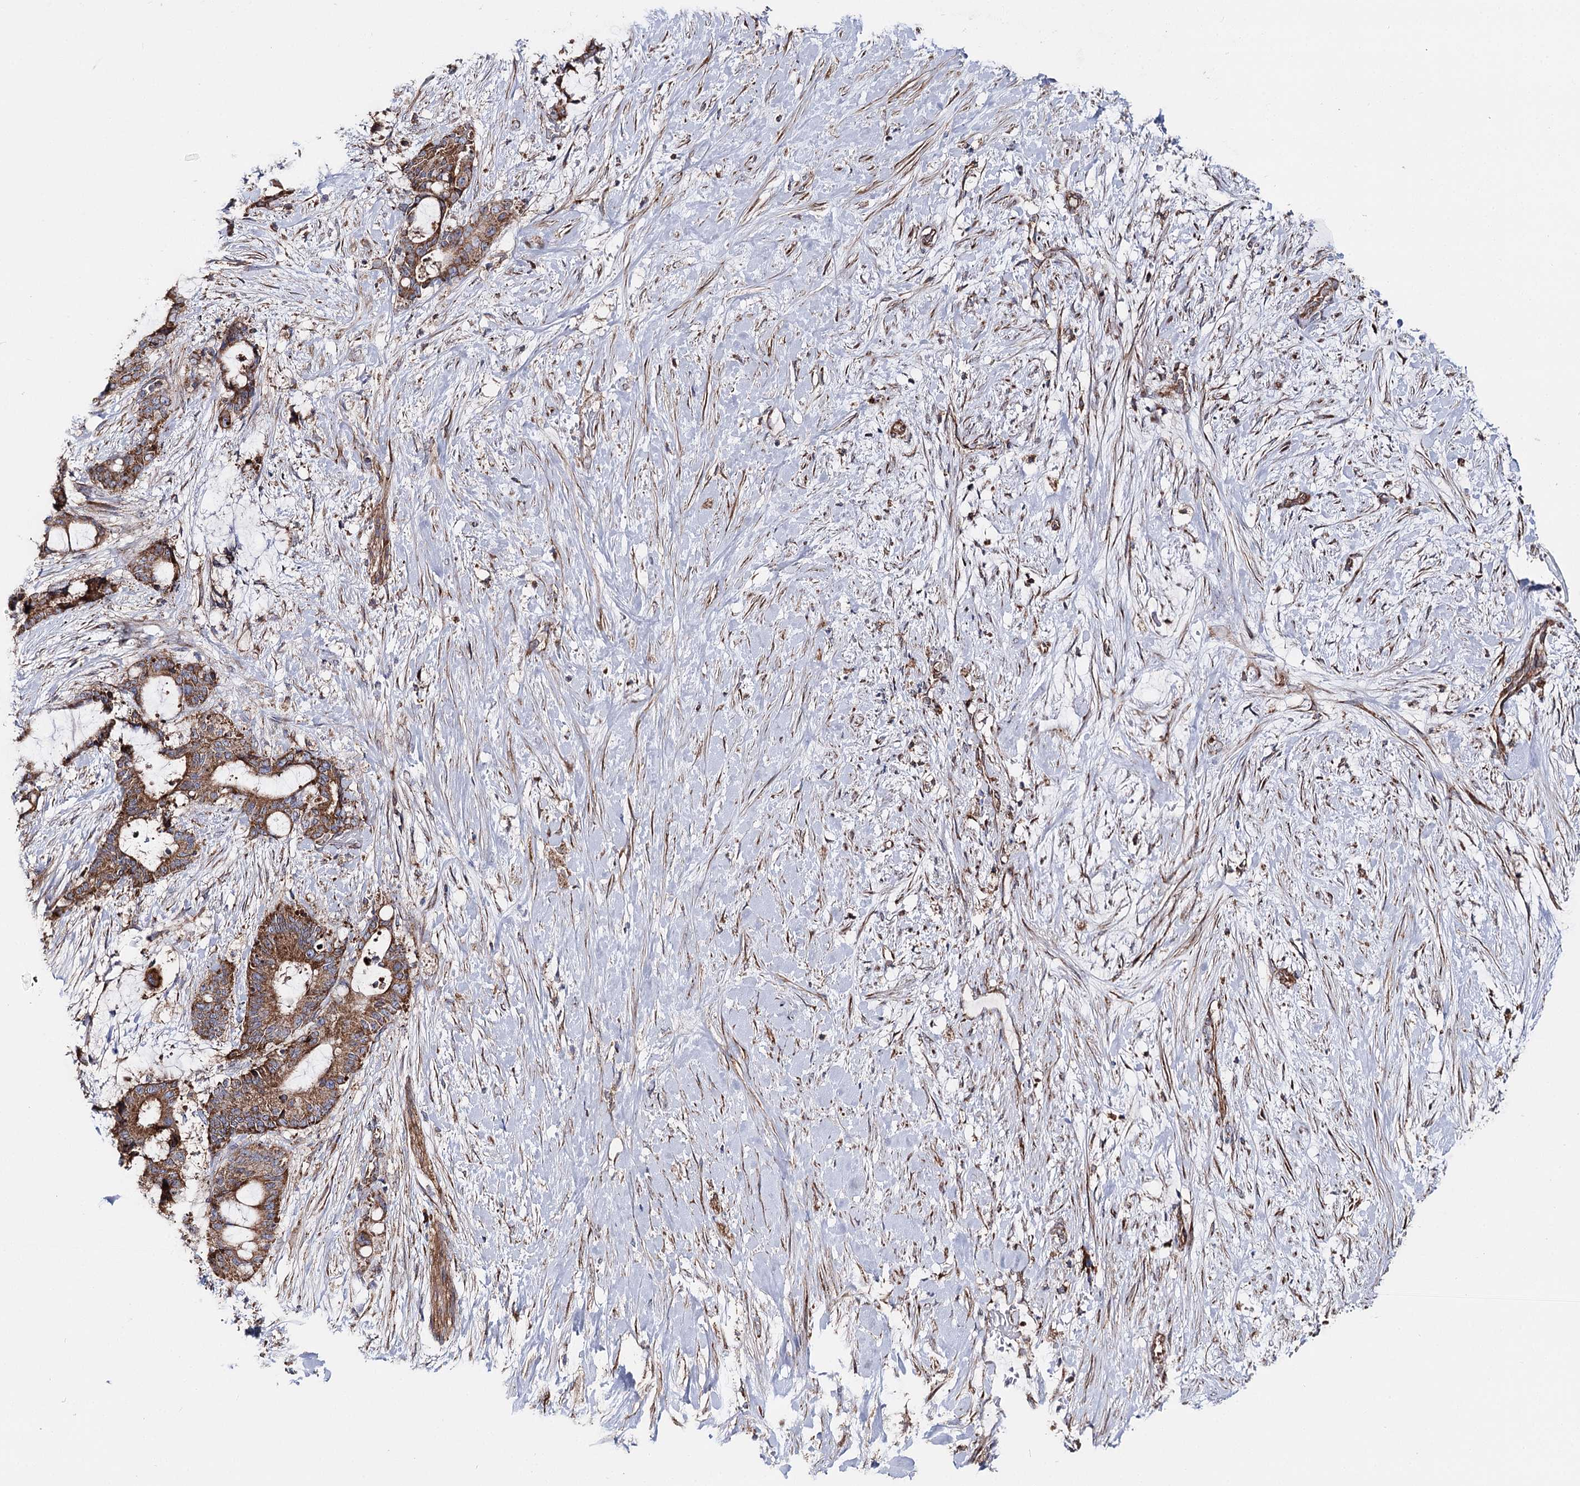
{"staining": {"intensity": "moderate", "quantity": ">75%", "location": "cytoplasmic/membranous"}, "tissue": "liver cancer", "cell_type": "Tumor cells", "image_type": "cancer", "snomed": [{"axis": "morphology", "description": "Normal tissue, NOS"}, {"axis": "morphology", "description": "Cholangiocarcinoma"}, {"axis": "topography", "description": "Liver"}, {"axis": "topography", "description": "Peripheral nerve tissue"}], "caption": "An immunohistochemistry (IHC) image of tumor tissue is shown. Protein staining in brown labels moderate cytoplasmic/membranous positivity in liver cancer (cholangiocarcinoma) within tumor cells. The staining was performed using DAB (3,3'-diaminobenzidine), with brown indicating positive protein expression. Nuclei are stained blue with hematoxylin.", "gene": "MSANTD2", "patient": {"sex": "female", "age": 73}}